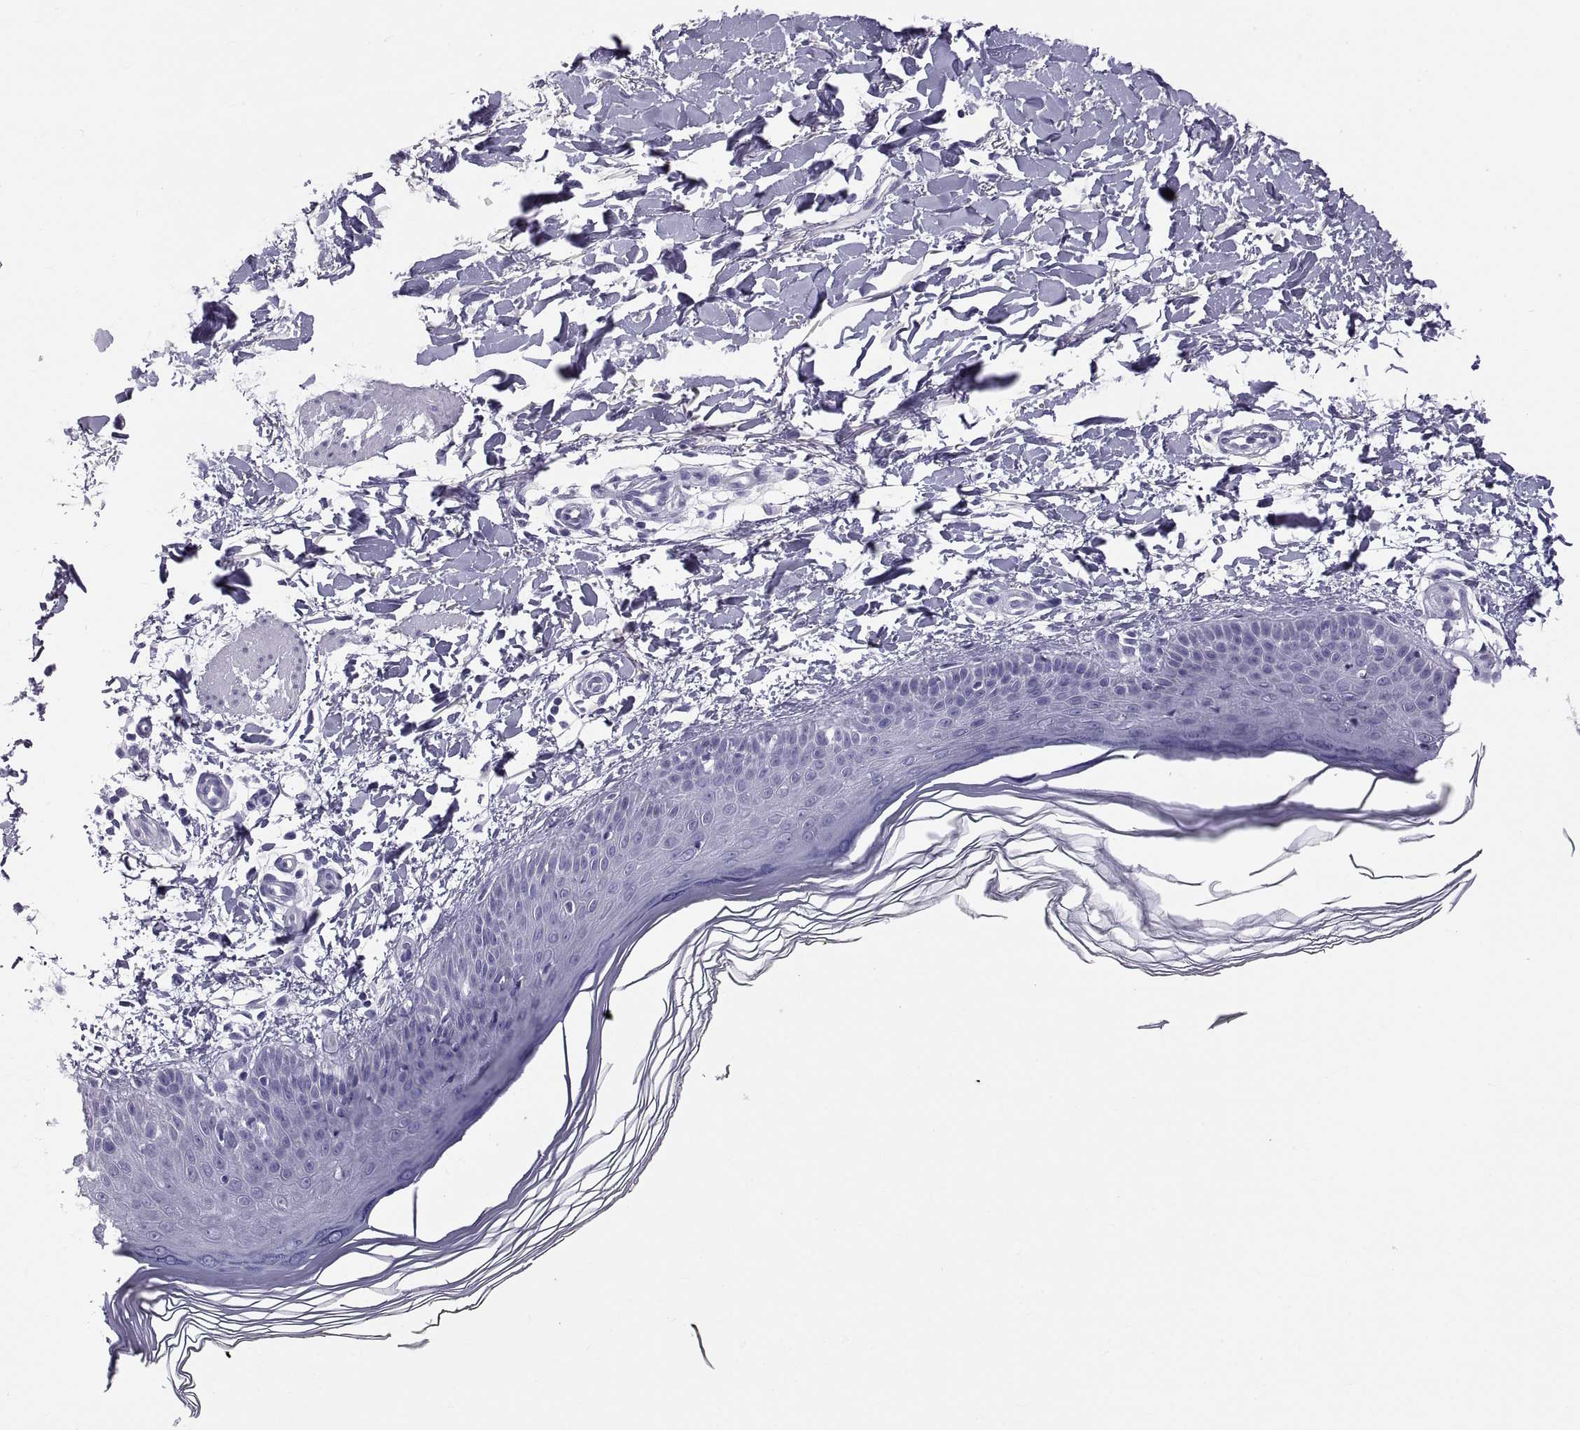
{"staining": {"intensity": "negative", "quantity": "none", "location": "none"}, "tissue": "skin", "cell_type": "Fibroblasts", "image_type": "normal", "snomed": [{"axis": "morphology", "description": "Normal tissue, NOS"}, {"axis": "topography", "description": "Skin"}], "caption": "IHC photomicrograph of unremarkable human skin stained for a protein (brown), which demonstrates no expression in fibroblasts. (DAB (3,3'-diaminobenzidine) immunohistochemistry (IHC) visualized using brightfield microscopy, high magnification).", "gene": "CT47A10", "patient": {"sex": "female", "age": 62}}